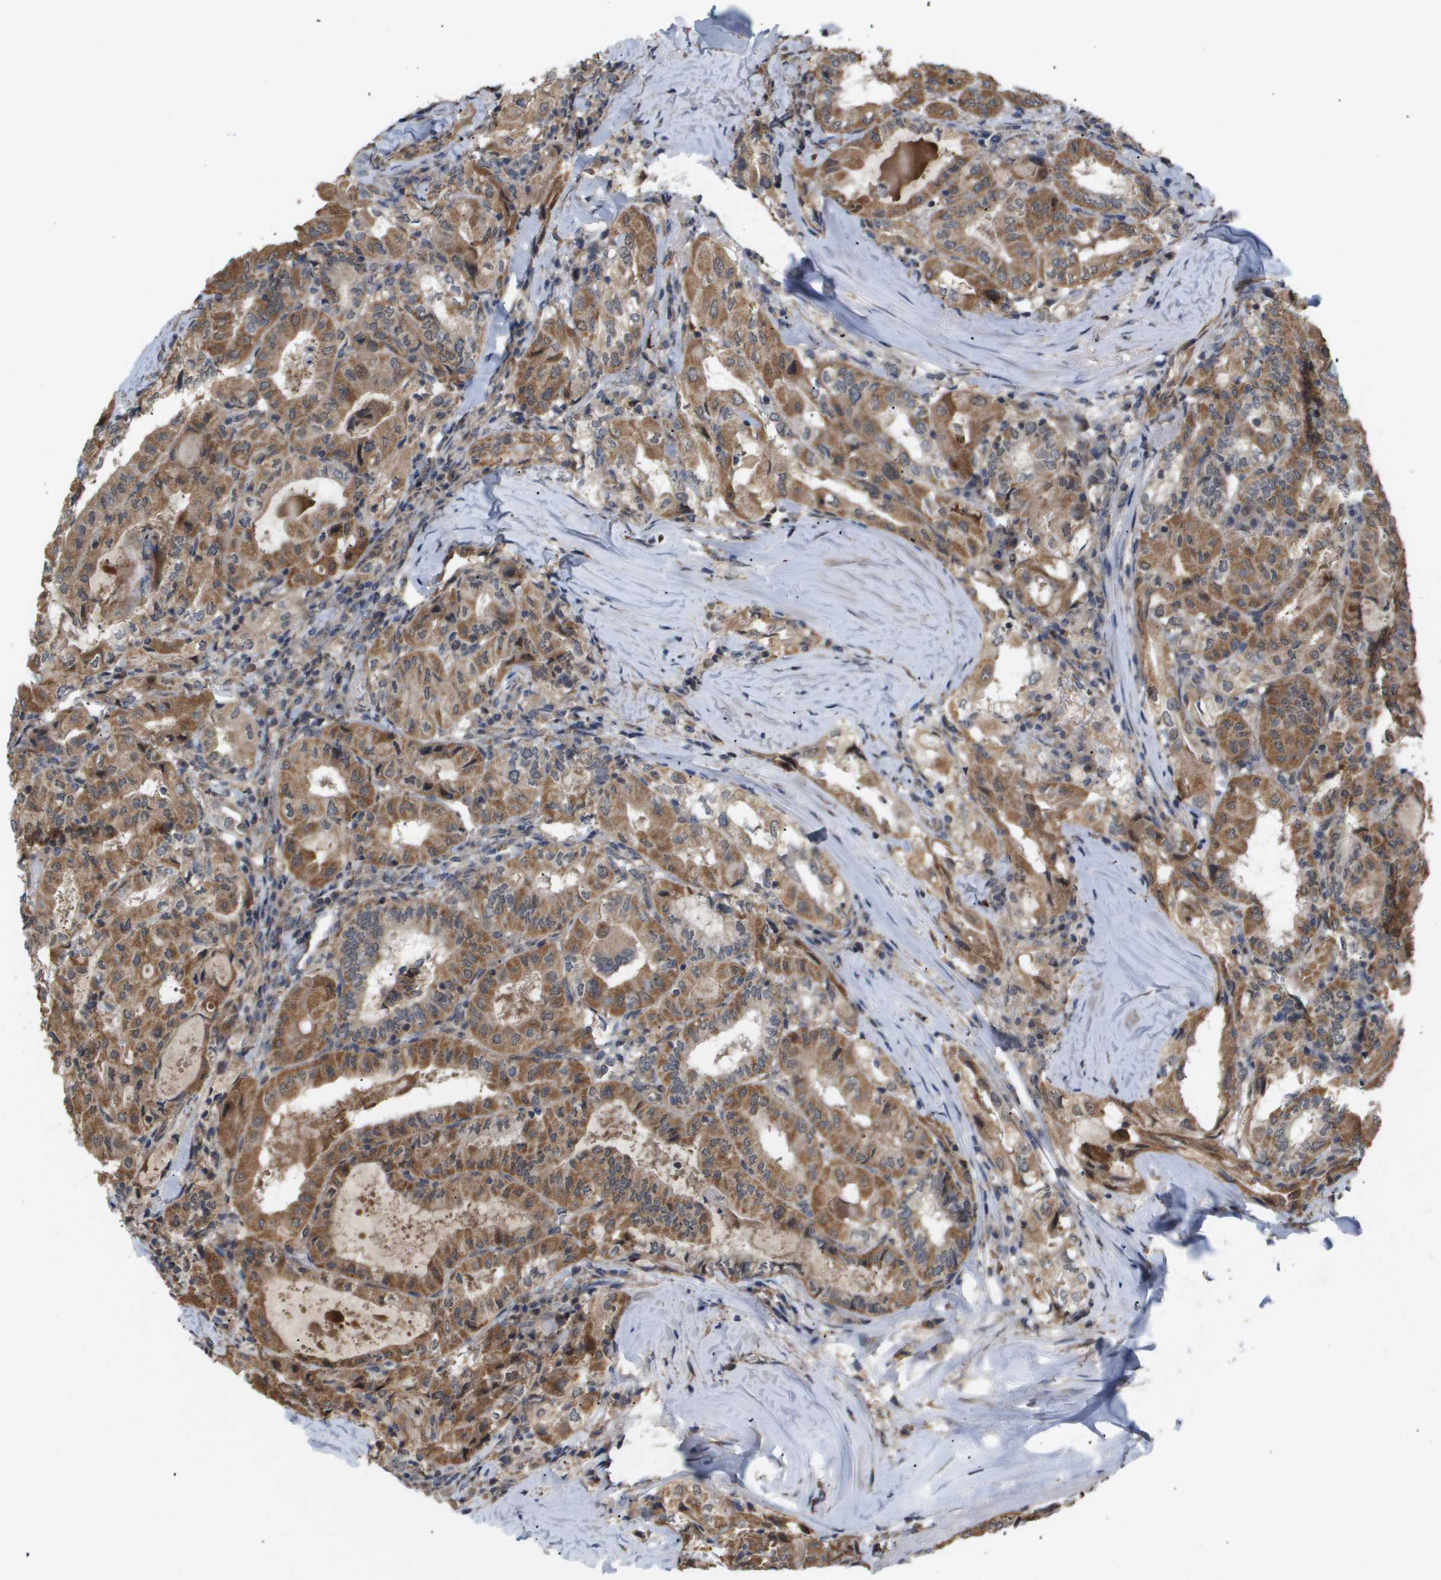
{"staining": {"intensity": "moderate", "quantity": ">75%", "location": "cytoplasmic/membranous"}, "tissue": "thyroid cancer", "cell_type": "Tumor cells", "image_type": "cancer", "snomed": [{"axis": "morphology", "description": "Papillary adenocarcinoma, NOS"}, {"axis": "topography", "description": "Thyroid gland"}], "caption": "Moderate cytoplasmic/membranous expression is present in about >75% of tumor cells in thyroid cancer (papillary adenocarcinoma).", "gene": "PDGFB", "patient": {"sex": "female", "age": 42}}